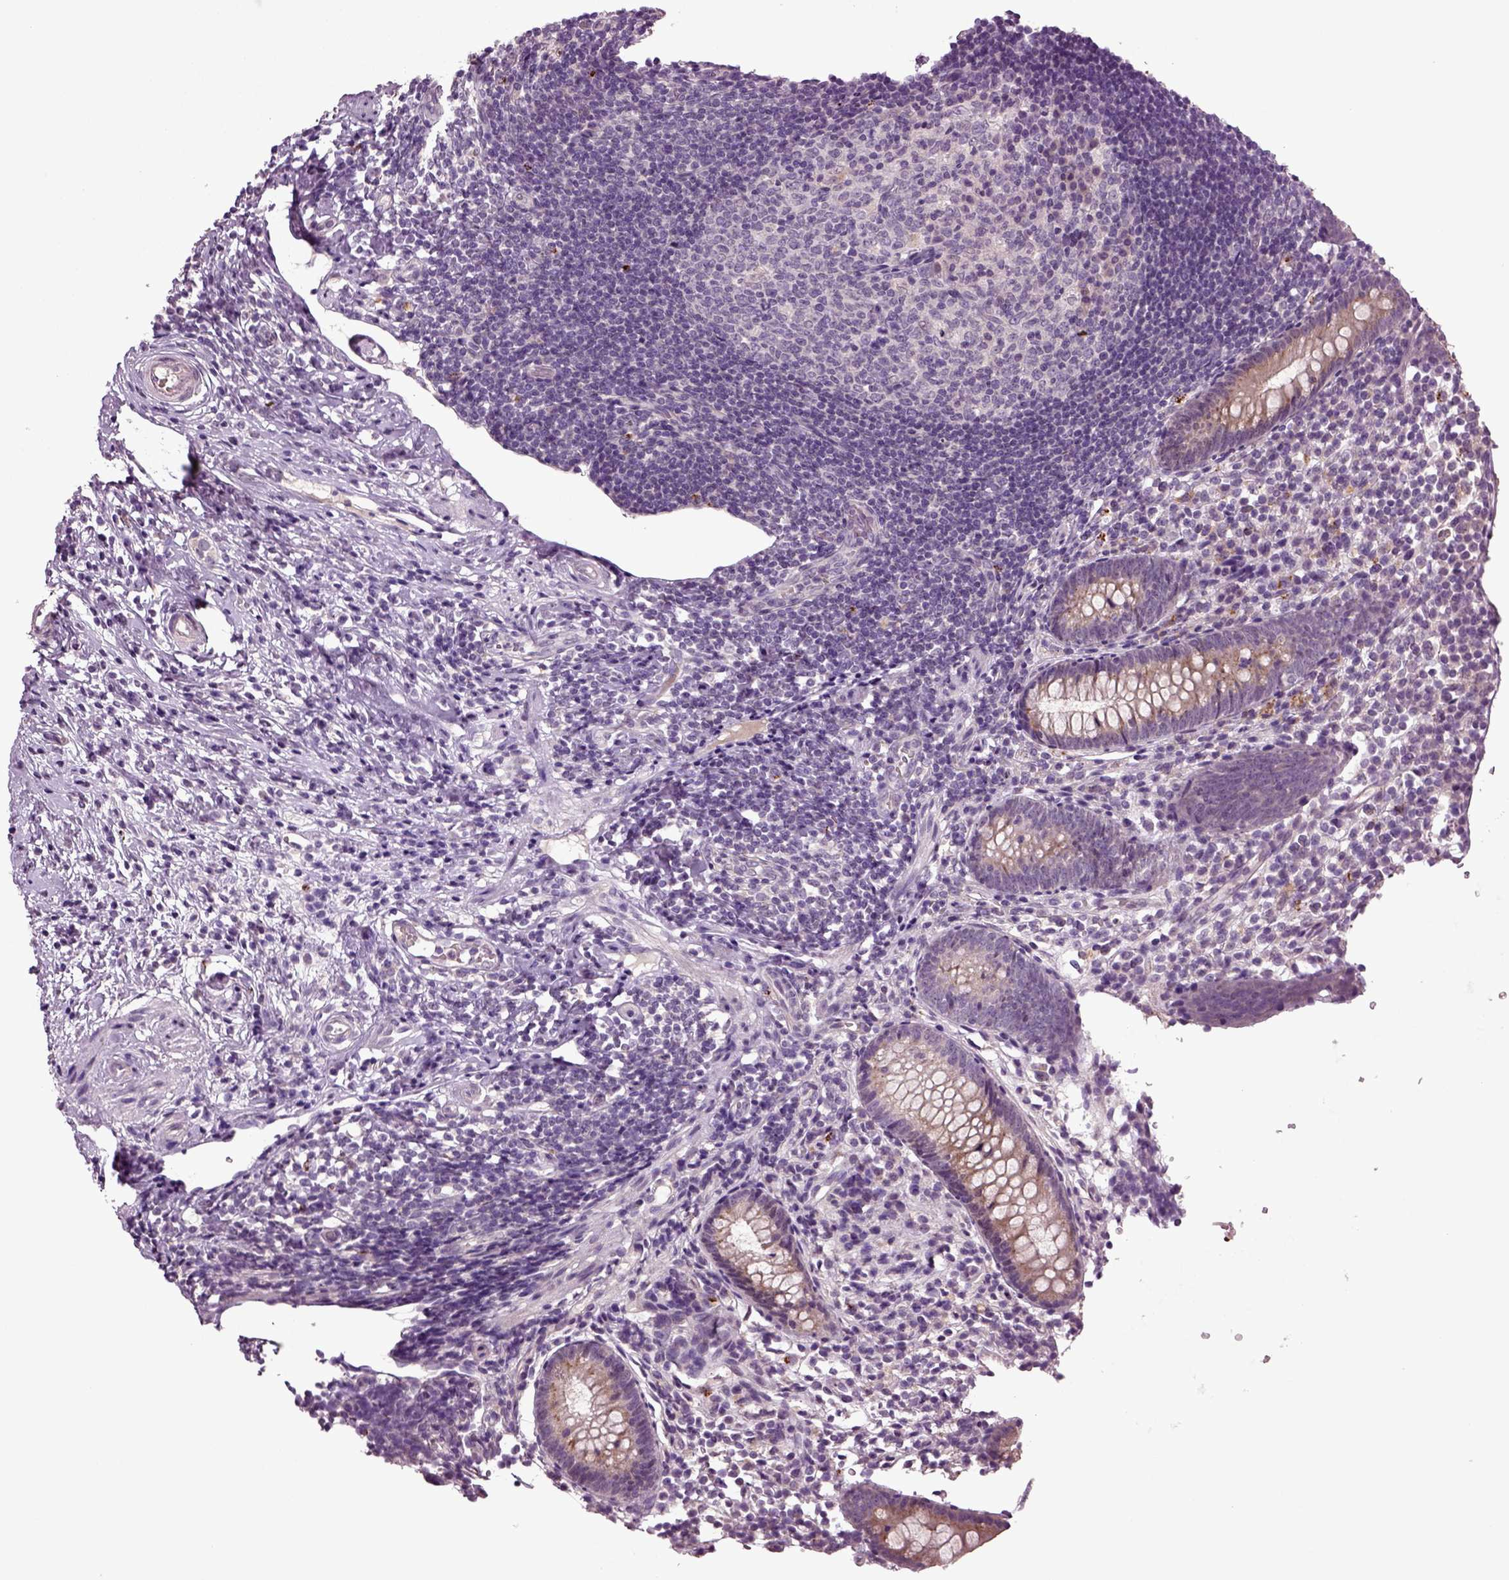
{"staining": {"intensity": "moderate", "quantity": "<25%", "location": "cytoplasmic/membranous"}, "tissue": "appendix", "cell_type": "Glandular cells", "image_type": "normal", "snomed": [{"axis": "morphology", "description": "Normal tissue, NOS"}, {"axis": "topography", "description": "Appendix"}], "caption": "Immunohistochemistry of unremarkable appendix exhibits low levels of moderate cytoplasmic/membranous expression in approximately <25% of glandular cells. The staining was performed using DAB, with brown indicating positive protein expression. Nuclei are stained blue with hematoxylin.", "gene": "SLC17A6", "patient": {"sex": "female", "age": 40}}